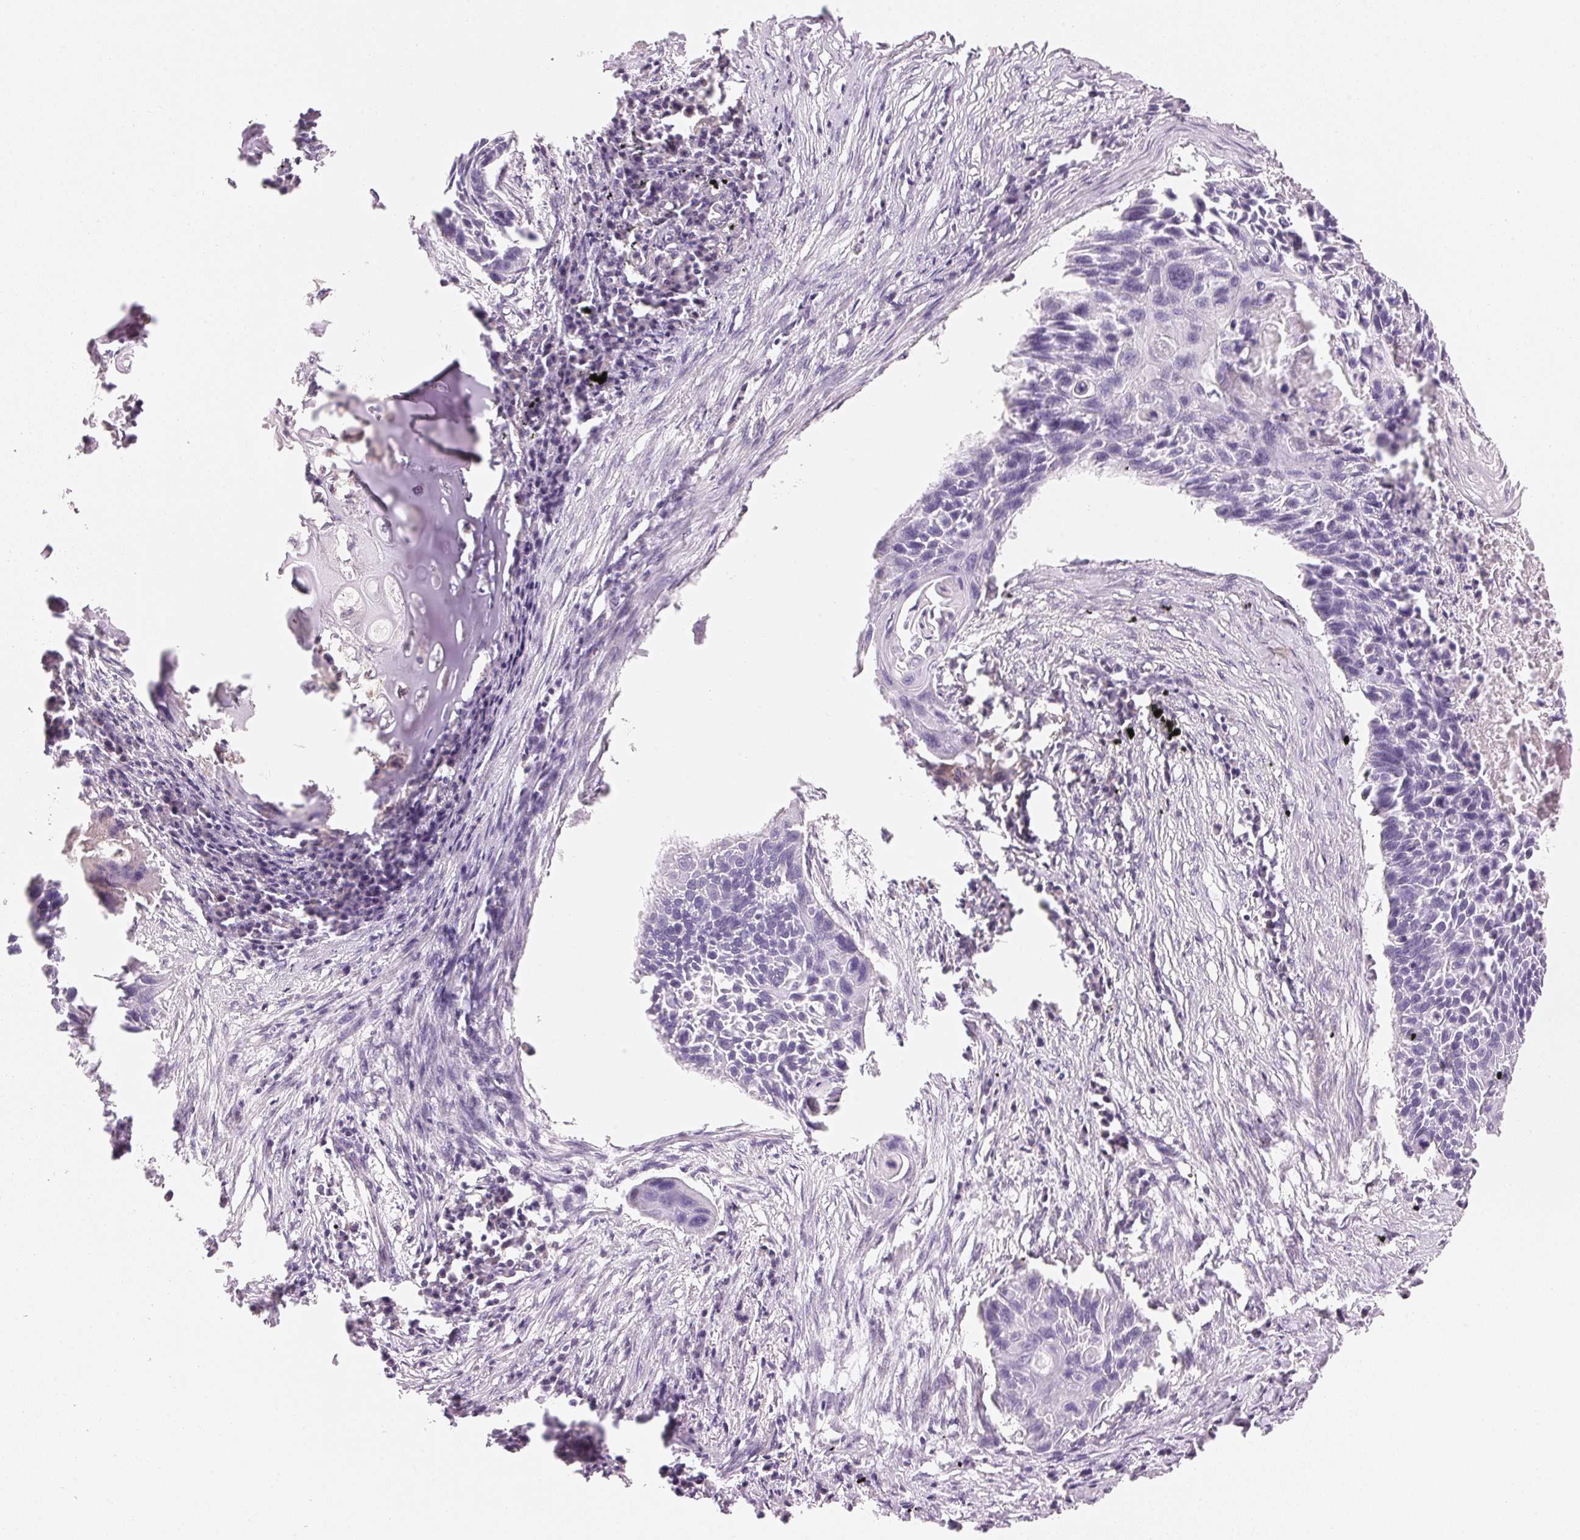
{"staining": {"intensity": "negative", "quantity": "none", "location": "none"}, "tissue": "lung cancer", "cell_type": "Tumor cells", "image_type": "cancer", "snomed": [{"axis": "morphology", "description": "Squamous cell carcinoma, NOS"}, {"axis": "topography", "description": "Lung"}], "caption": "Immunohistochemical staining of lung squamous cell carcinoma reveals no significant positivity in tumor cells.", "gene": "HOXB13", "patient": {"sex": "male", "age": 78}}